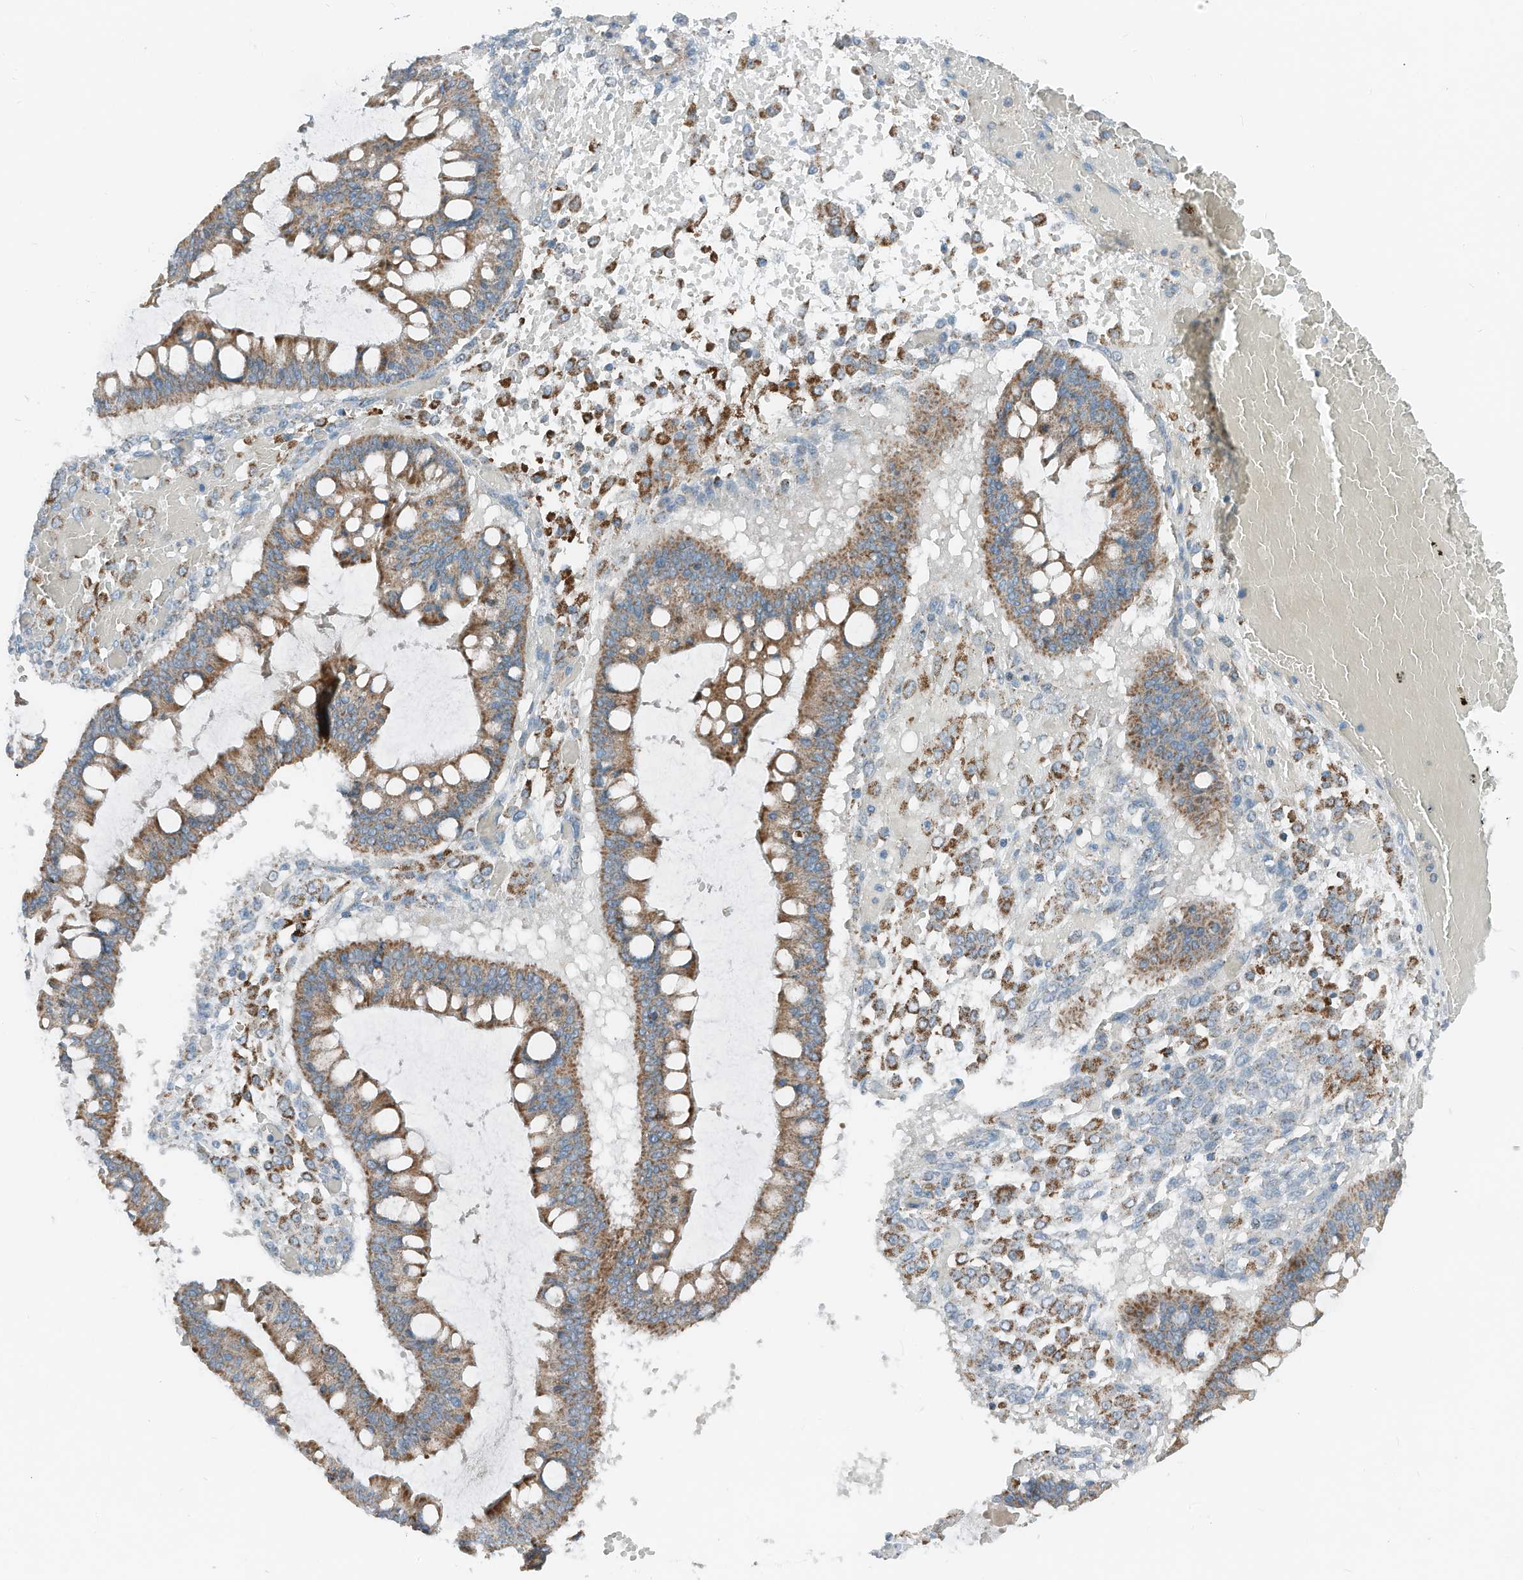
{"staining": {"intensity": "moderate", "quantity": ">75%", "location": "cytoplasmic/membranous"}, "tissue": "ovarian cancer", "cell_type": "Tumor cells", "image_type": "cancer", "snomed": [{"axis": "morphology", "description": "Cystadenocarcinoma, mucinous, NOS"}, {"axis": "topography", "description": "Ovary"}], "caption": "This histopathology image displays immunohistochemistry (IHC) staining of human ovarian cancer (mucinous cystadenocarcinoma), with medium moderate cytoplasmic/membranous staining in approximately >75% of tumor cells.", "gene": "RMND1", "patient": {"sex": "female", "age": 73}}